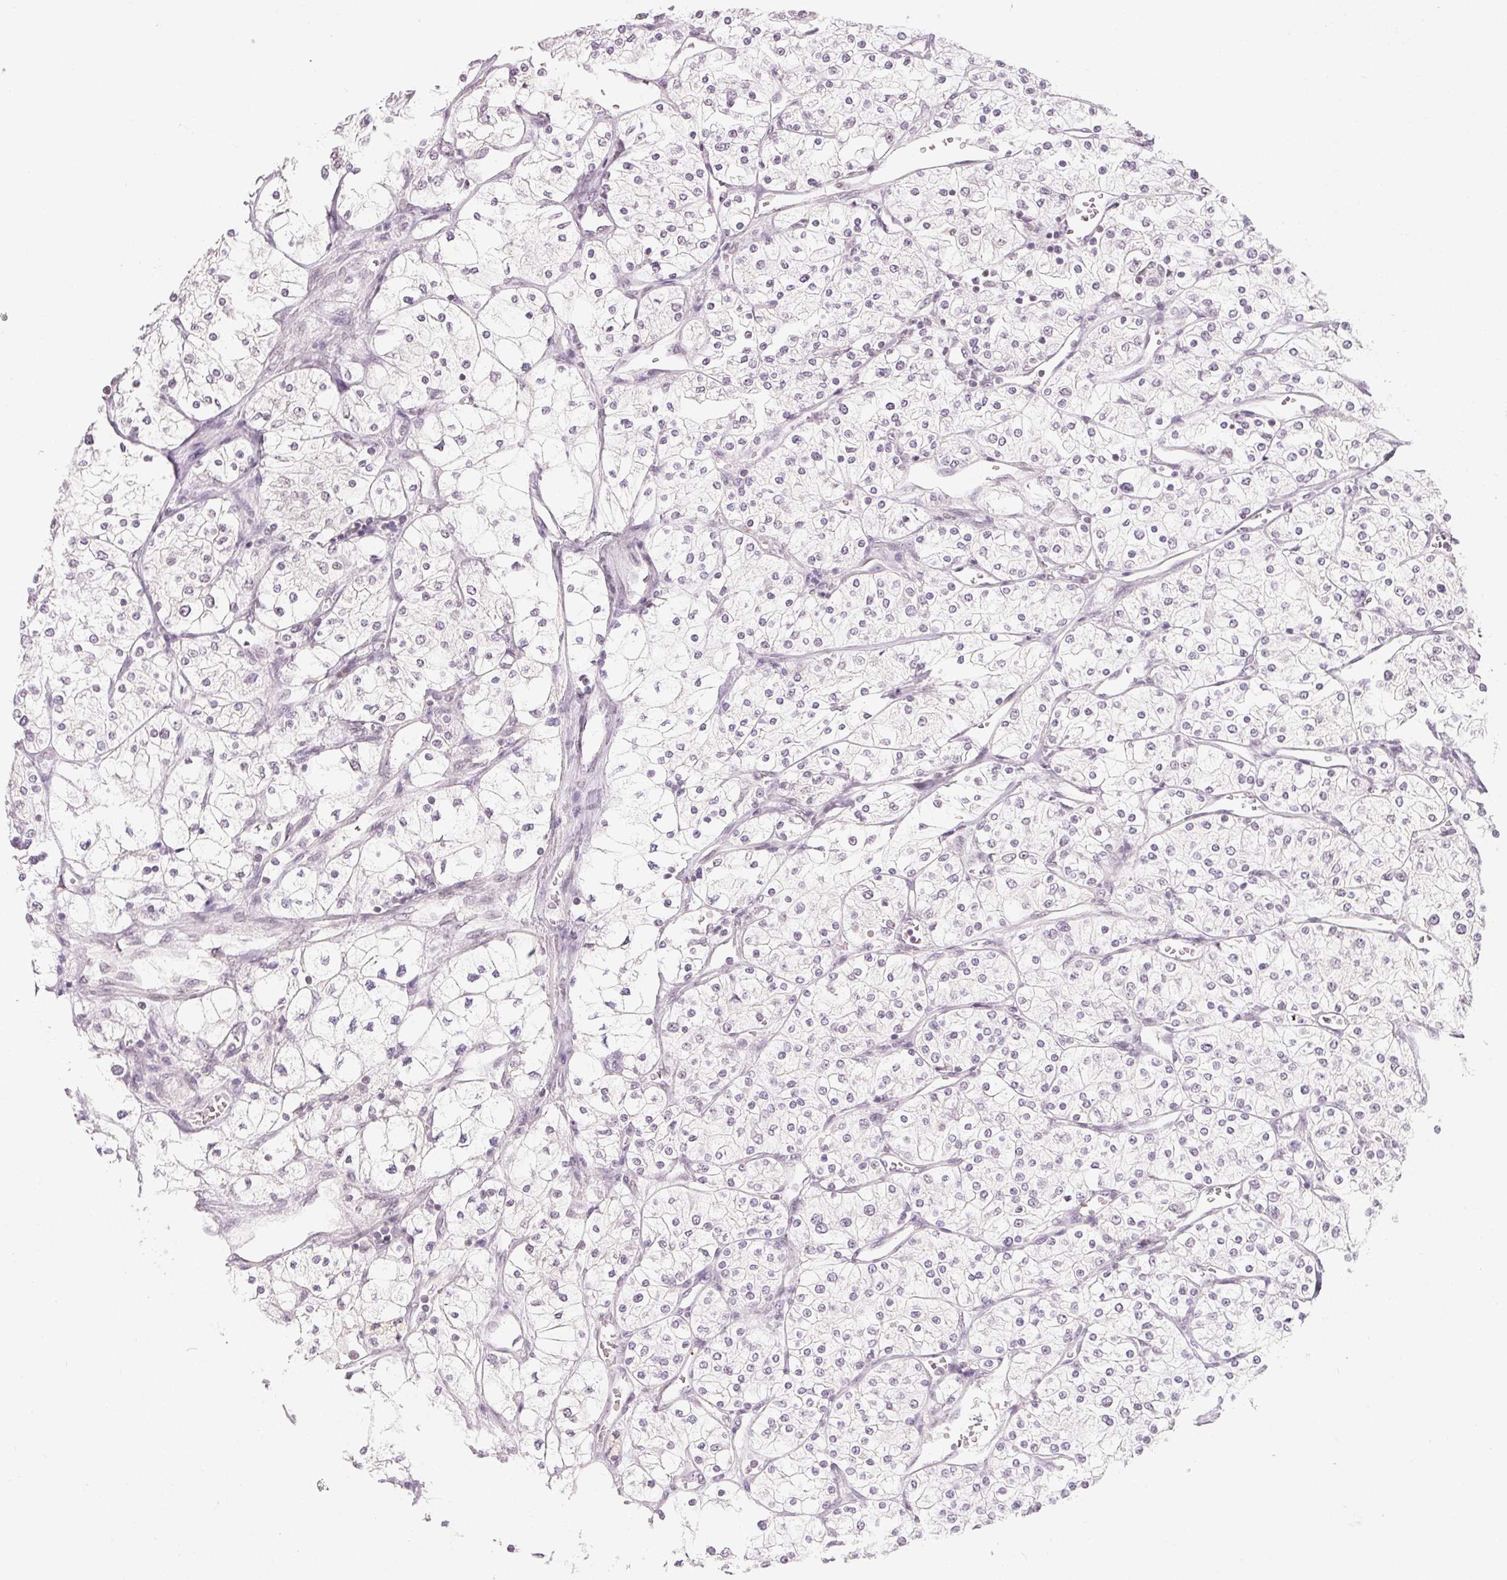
{"staining": {"intensity": "negative", "quantity": "none", "location": "none"}, "tissue": "renal cancer", "cell_type": "Tumor cells", "image_type": "cancer", "snomed": [{"axis": "morphology", "description": "Adenocarcinoma, NOS"}, {"axis": "topography", "description": "Kidney"}], "caption": "The micrograph shows no staining of tumor cells in renal cancer. (DAB immunohistochemistry (IHC) with hematoxylin counter stain).", "gene": "NXF3", "patient": {"sex": "male", "age": 80}}